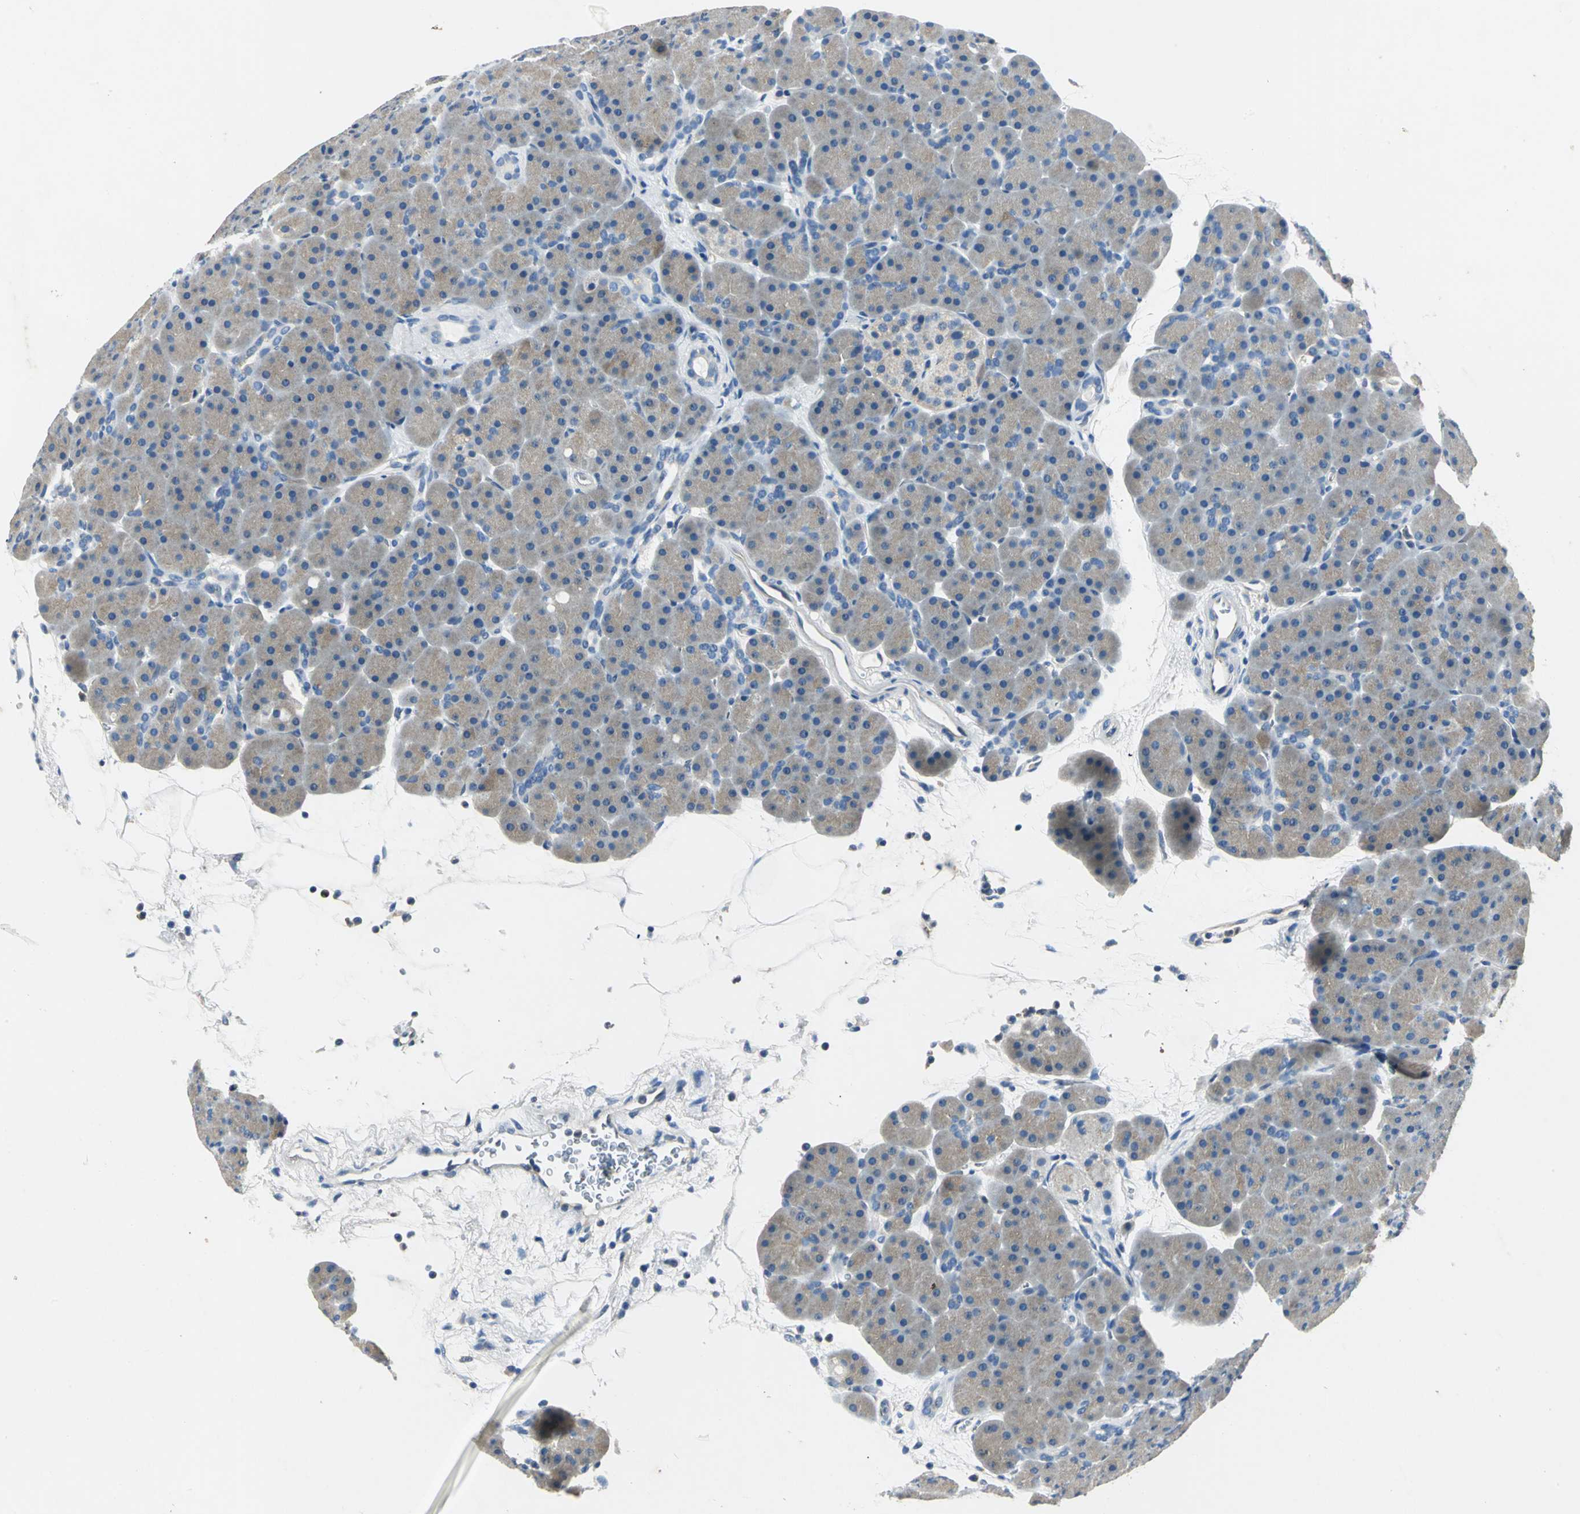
{"staining": {"intensity": "weak", "quantity": ">75%", "location": "cytoplasmic/membranous"}, "tissue": "pancreas", "cell_type": "Exocrine glandular cells", "image_type": "normal", "snomed": [{"axis": "morphology", "description": "Normal tissue, NOS"}, {"axis": "topography", "description": "Pancreas"}], "caption": "A histopathology image of pancreas stained for a protein exhibits weak cytoplasmic/membranous brown staining in exocrine glandular cells.", "gene": "RIPOR1", "patient": {"sex": "male", "age": 66}}